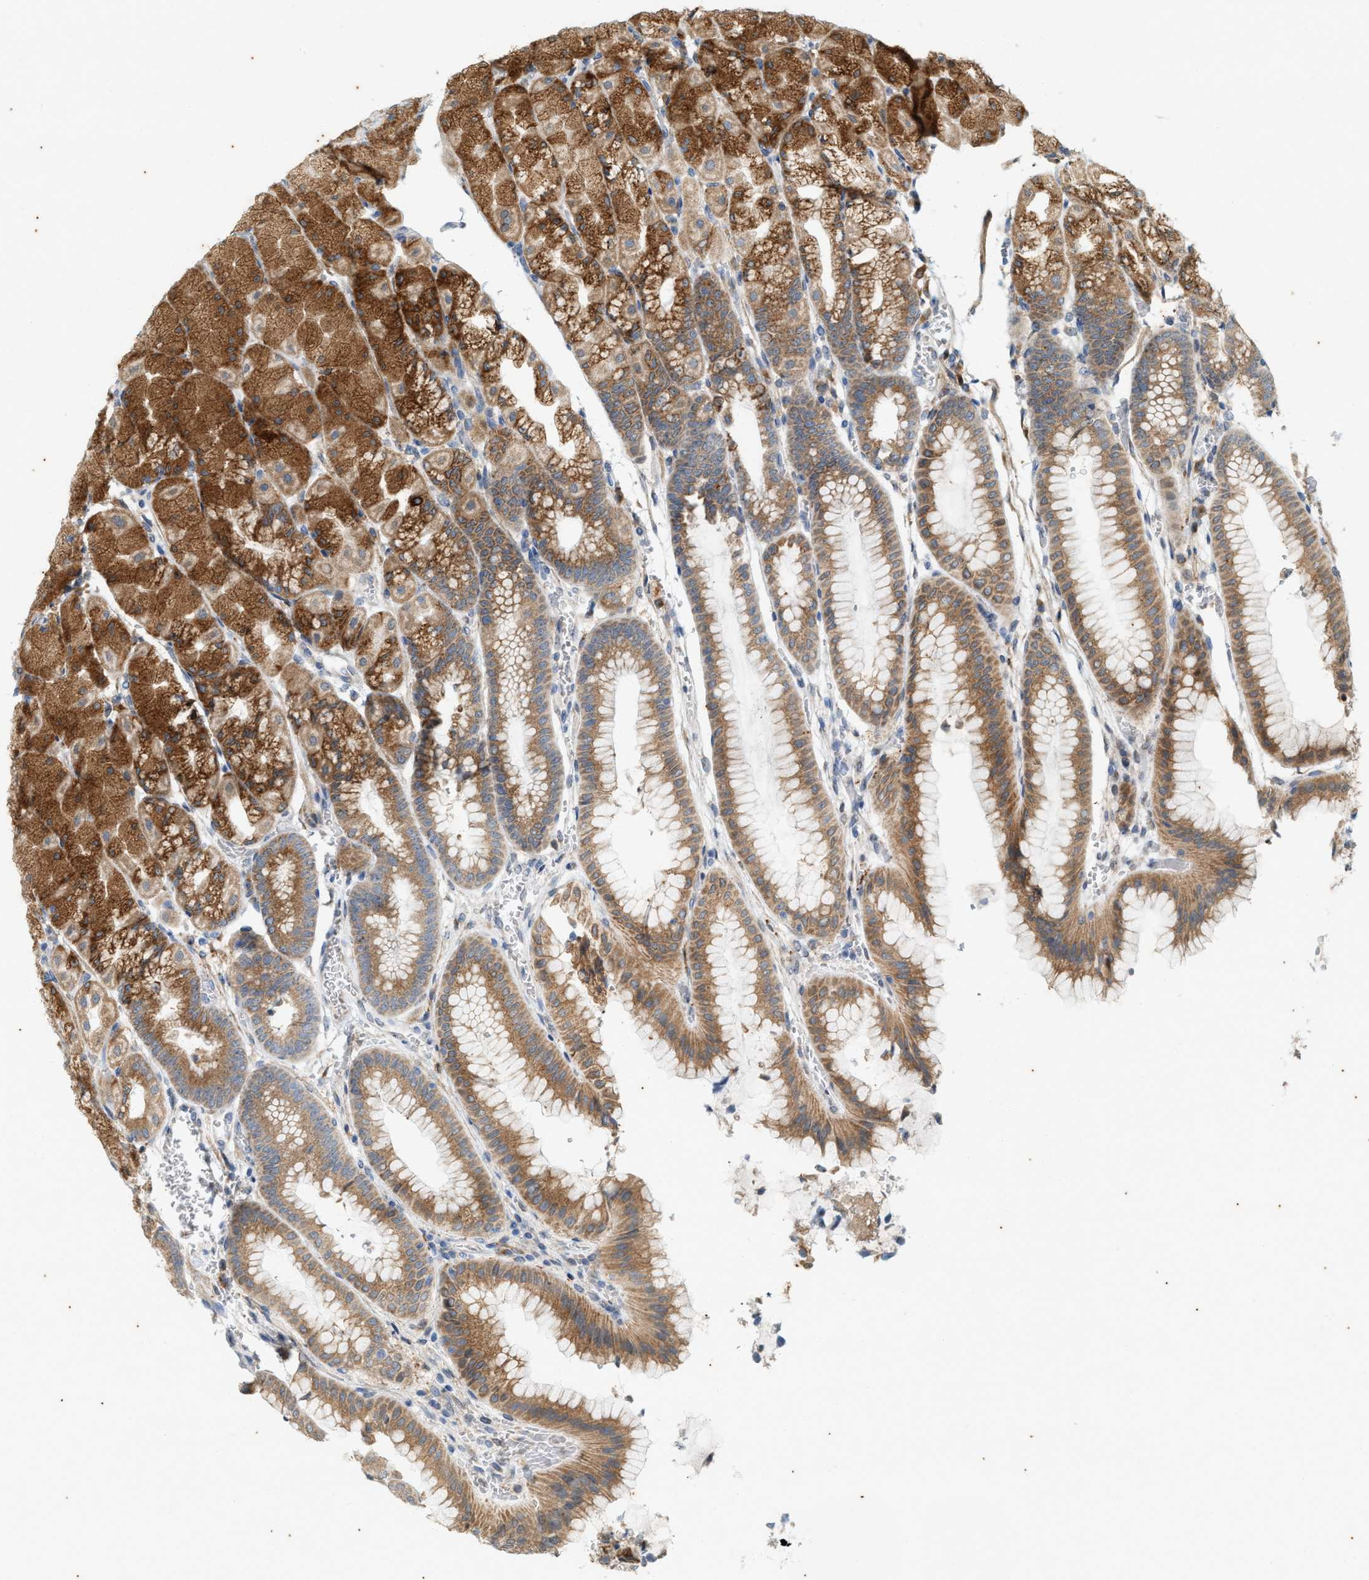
{"staining": {"intensity": "moderate", "quantity": ">75%", "location": "cytoplasmic/membranous"}, "tissue": "stomach", "cell_type": "Glandular cells", "image_type": "normal", "snomed": [{"axis": "morphology", "description": "Normal tissue, NOS"}, {"axis": "morphology", "description": "Carcinoid, malignant, NOS"}, {"axis": "topography", "description": "Stomach, upper"}], "caption": "Stomach stained with DAB IHC displays medium levels of moderate cytoplasmic/membranous expression in about >75% of glandular cells. Nuclei are stained in blue.", "gene": "CHPF2", "patient": {"sex": "male", "age": 39}}